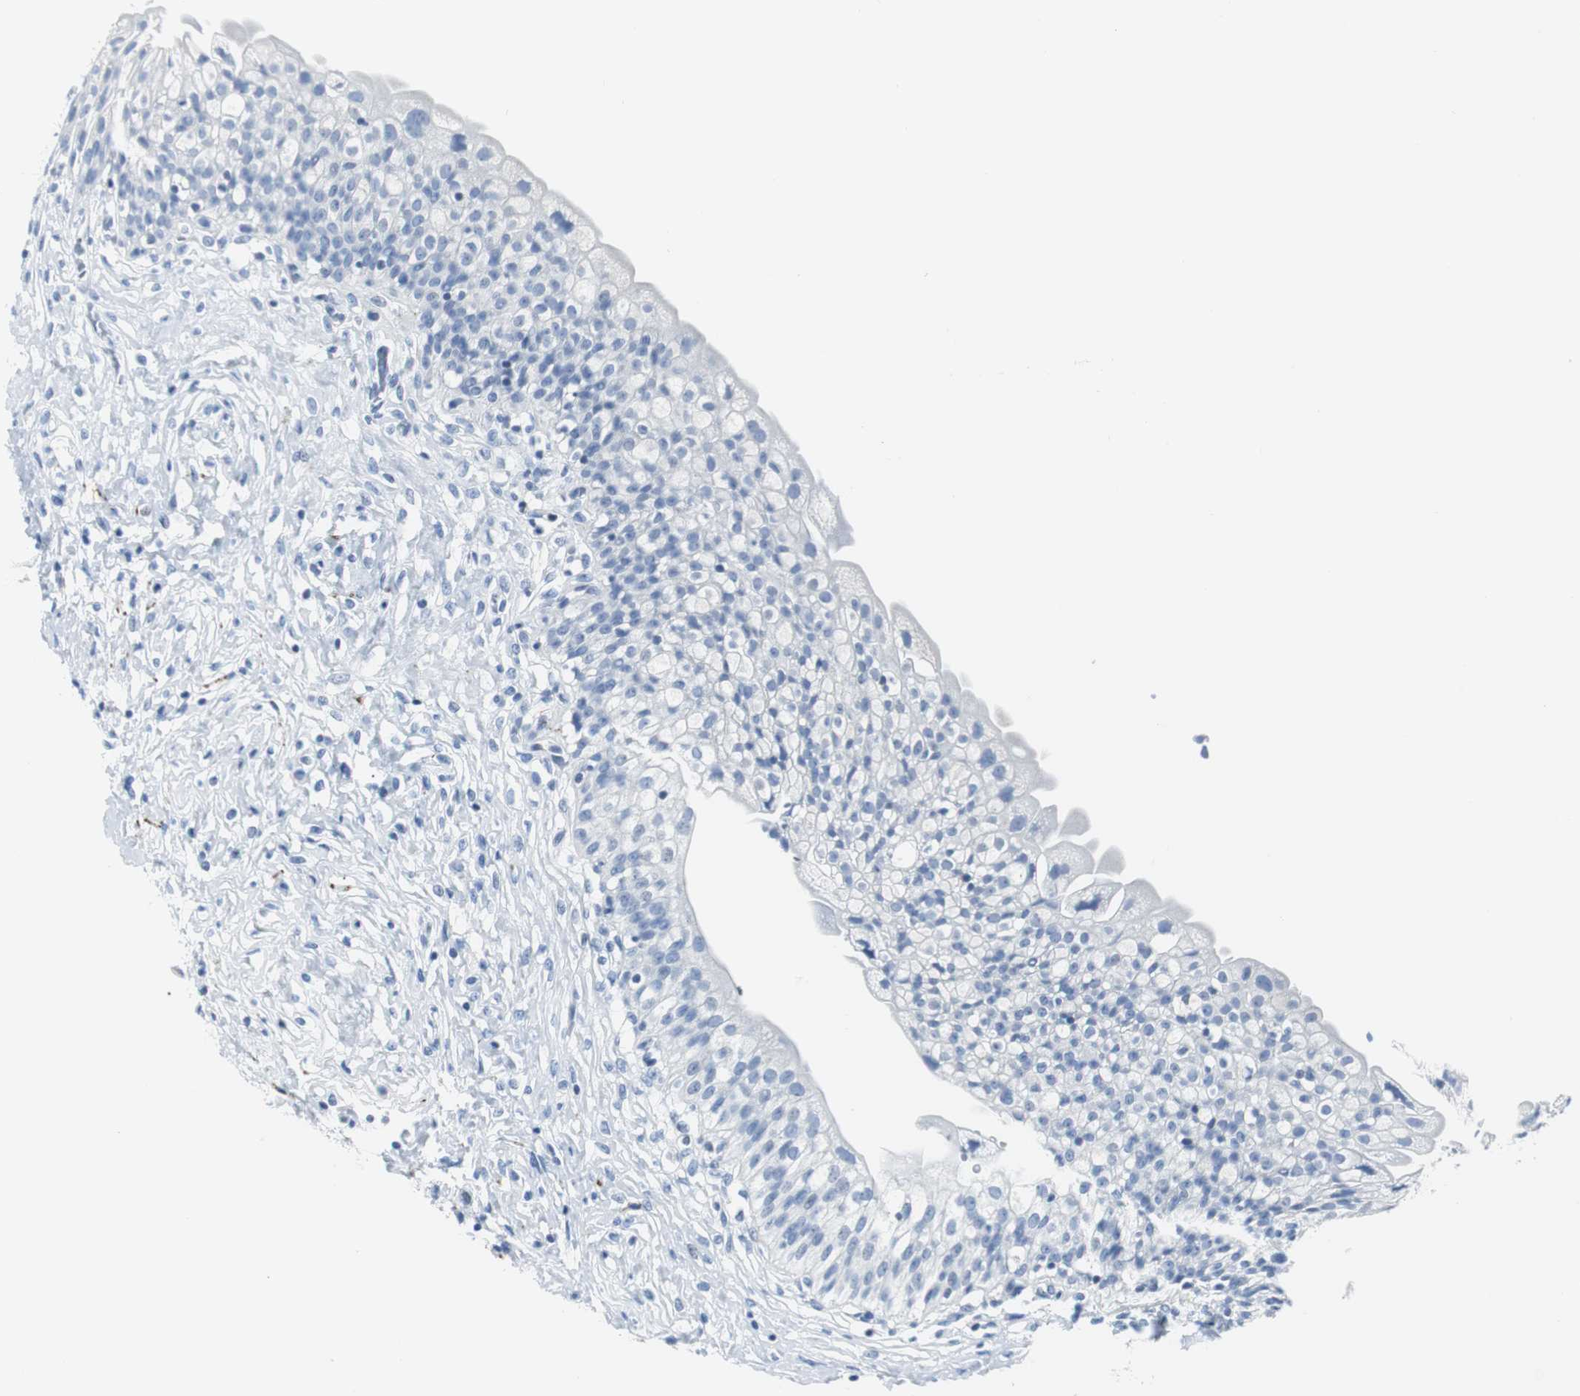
{"staining": {"intensity": "negative", "quantity": "none", "location": "none"}, "tissue": "urinary bladder", "cell_type": "Urothelial cells", "image_type": "normal", "snomed": [{"axis": "morphology", "description": "Normal tissue, NOS"}, {"axis": "morphology", "description": "Inflammation, NOS"}, {"axis": "topography", "description": "Urinary bladder"}], "caption": "Photomicrograph shows no protein positivity in urothelial cells of benign urinary bladder. The staining was performed using DAB (3,3'-diaminobenzidine) to visualize the protein expression in brown, while the nuclei were stained in blue with hematoxylin (Magnification: 20x).", "gene": "GAP43", "patient": {"sex": "female", "age": 80}}